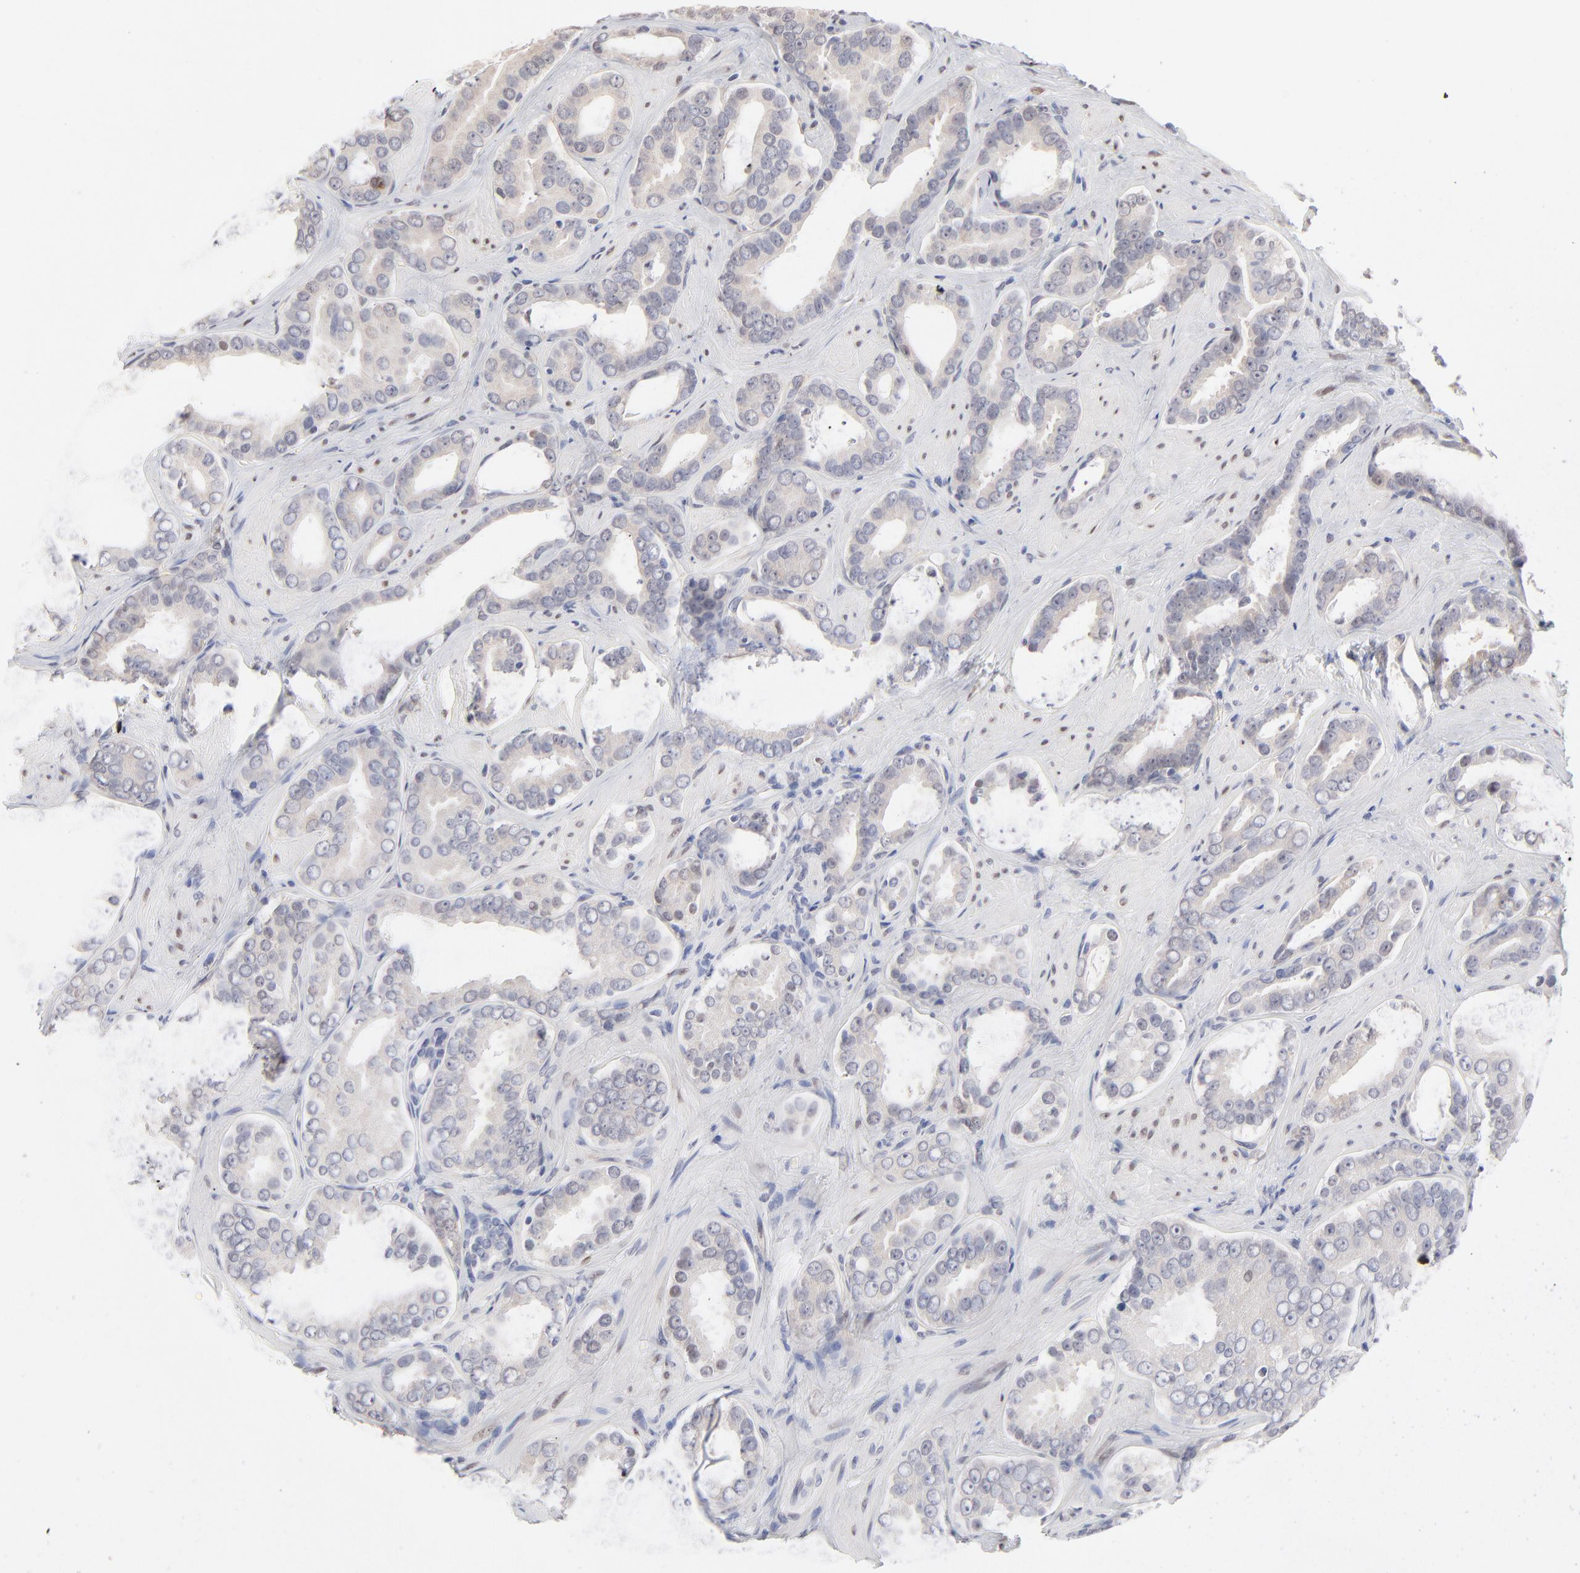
{"staining": {"intensity": "weak", "quantity": "<25%", "location": "cytoplasmic/membranous"}, "tissue": "prostate cancer", "cell_type": "Tumor cells", "image_type": "cancer", "snomed": [{"axis": "morphology", "description": "Adenocarcinoma, Low grade"}, {"axis": "topography", "description": "Prostate"}], "caption": "This micrograph is of prostate cancer (adenocarcinoma (low-grade)) stained with immunohistochemistry (IHC) to label a protein in brown with the nuclei are counter-stained blue. There is no expression in tumor cells.", "gene": "RBM3", "patient": {"sex": "male", "age": 59}}